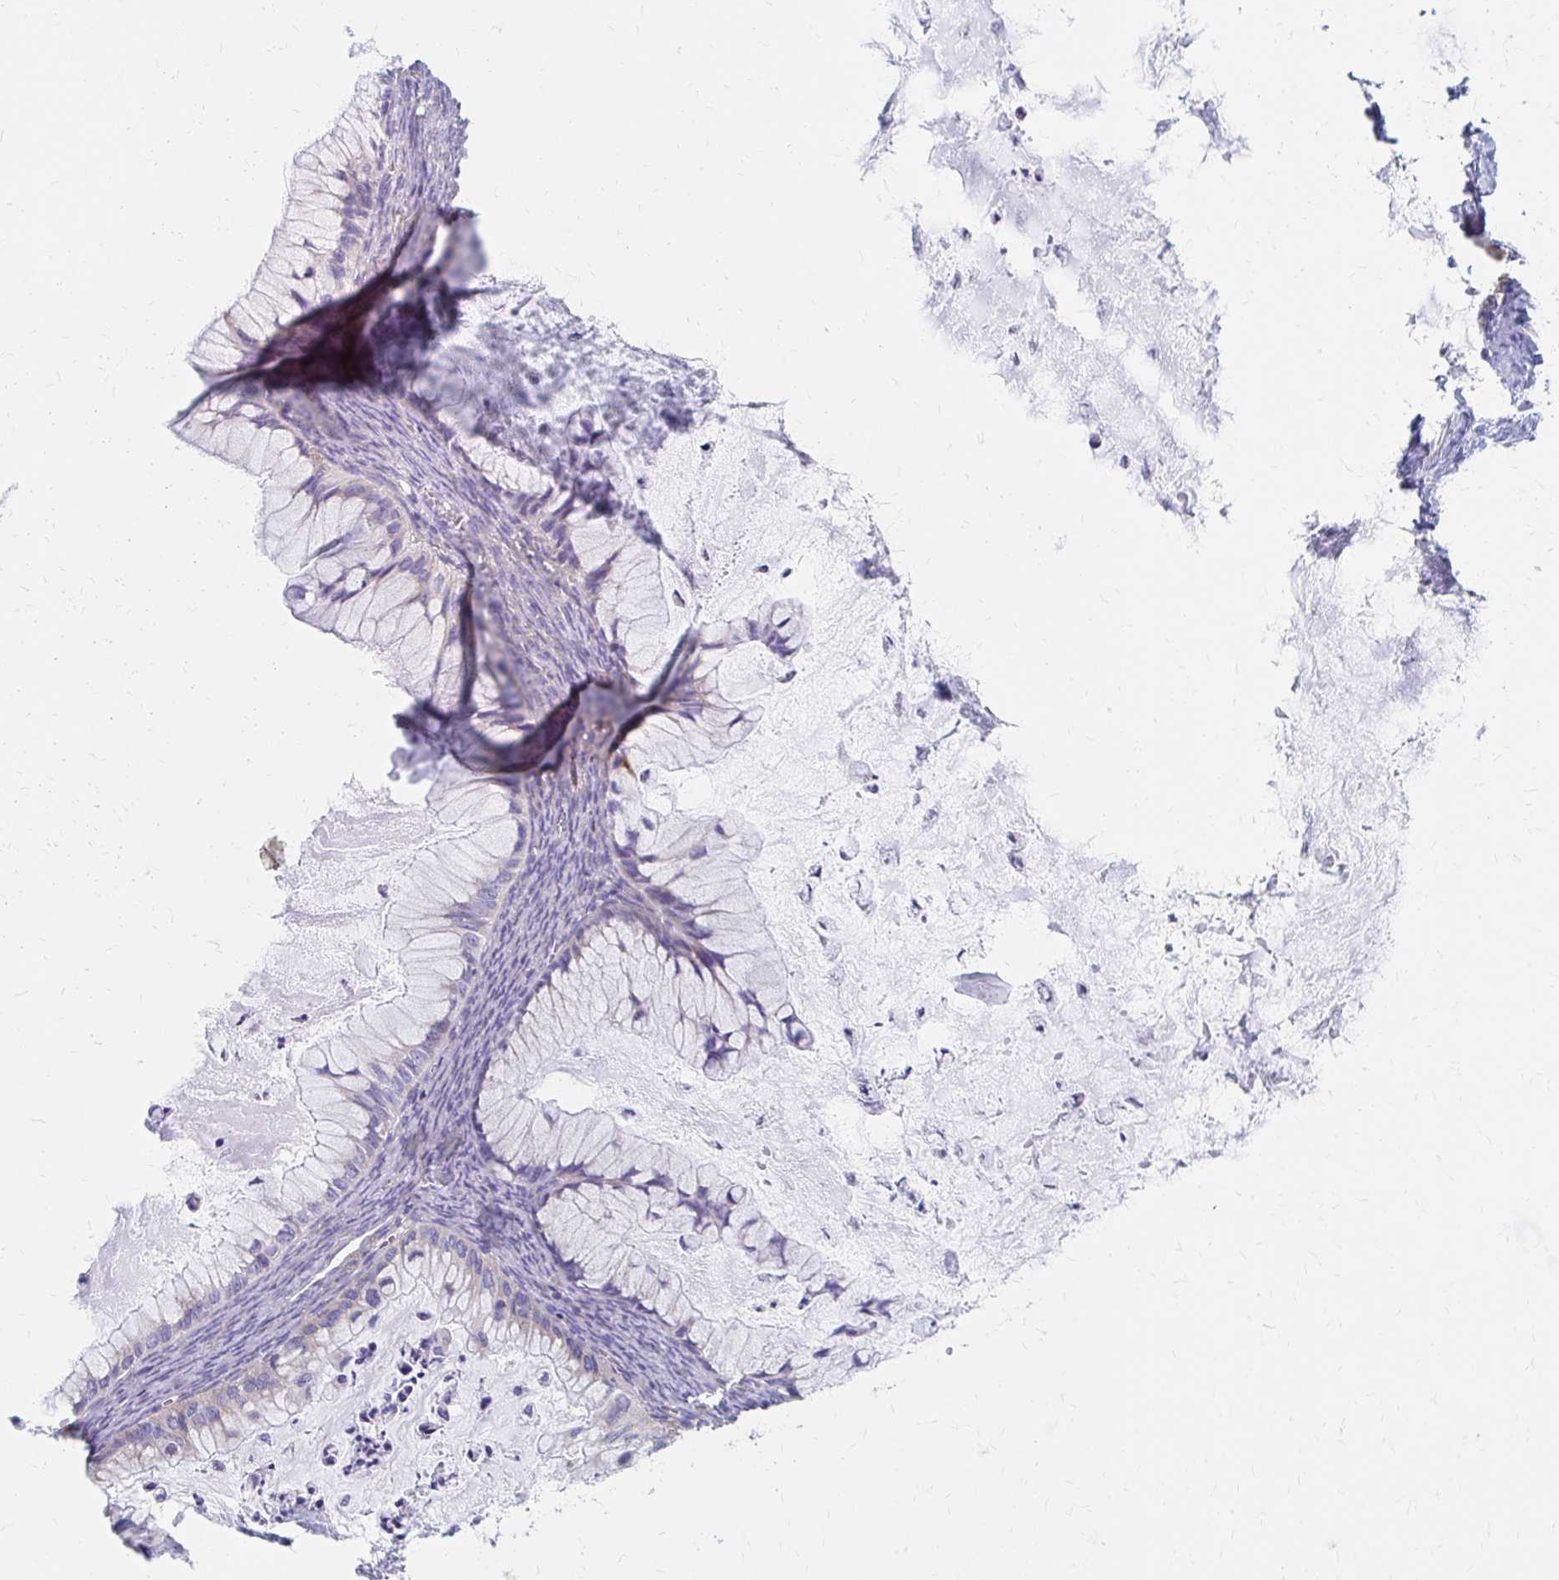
{"staining": {"intensity": "weak", "quantity": "<25%", "location": "cytoplasmic/membranous"}, "tissue": "ovarian cancer", "cell_type": "Tumor cells", "image_type": "cancer", "snomed": [{"axis": "morphology", "description": "Cystadenocarcinoma, mucinous, NOS"}, {"axis": "topography", "description": "Ovary"}], "caption": "Photomicrograph shows no significant protein expression in tumor cells of ovarian cancer.", "gene": "RPL27A", "patient": {"sex": "female", "age": 72}}